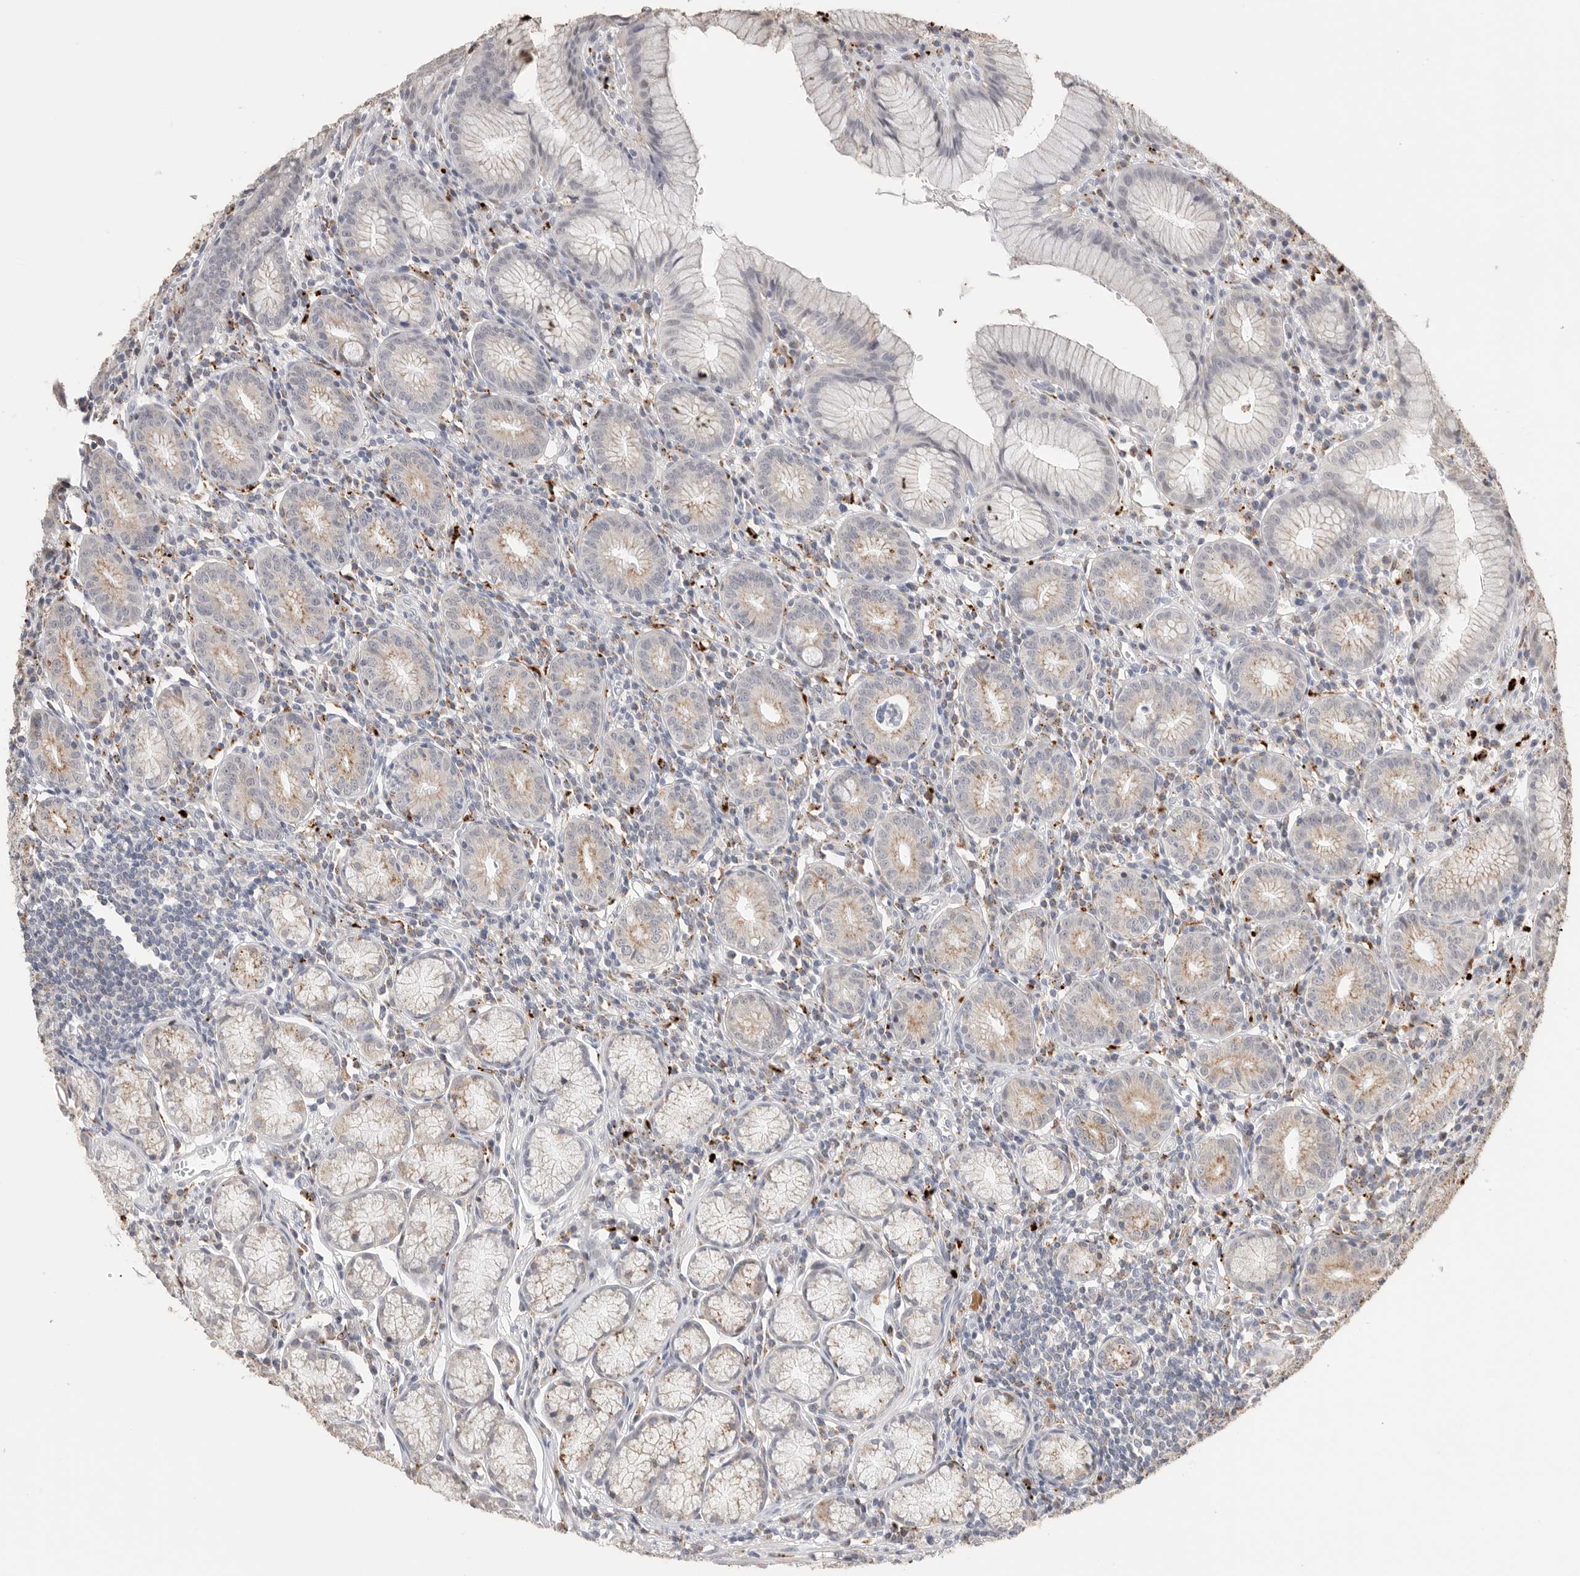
{"staining": {"intensity": "weak", "quantity": "<25%", "location": "cytoplasmic/membranous"}, "tissue": "stomach", "cell_type": "Glandular cells", "image_type": "normal", "snomed": [{"axis": "morphology", "description": "Normal tissue, NOS"}, {"axis": "topography", "description": "Stomach"}], "caption": "Micrograph shows no significant protein staining in glandular cells of unremarkable stomach.", "gene": "GGH", "patient": {"sex": "male", "age": 55}}